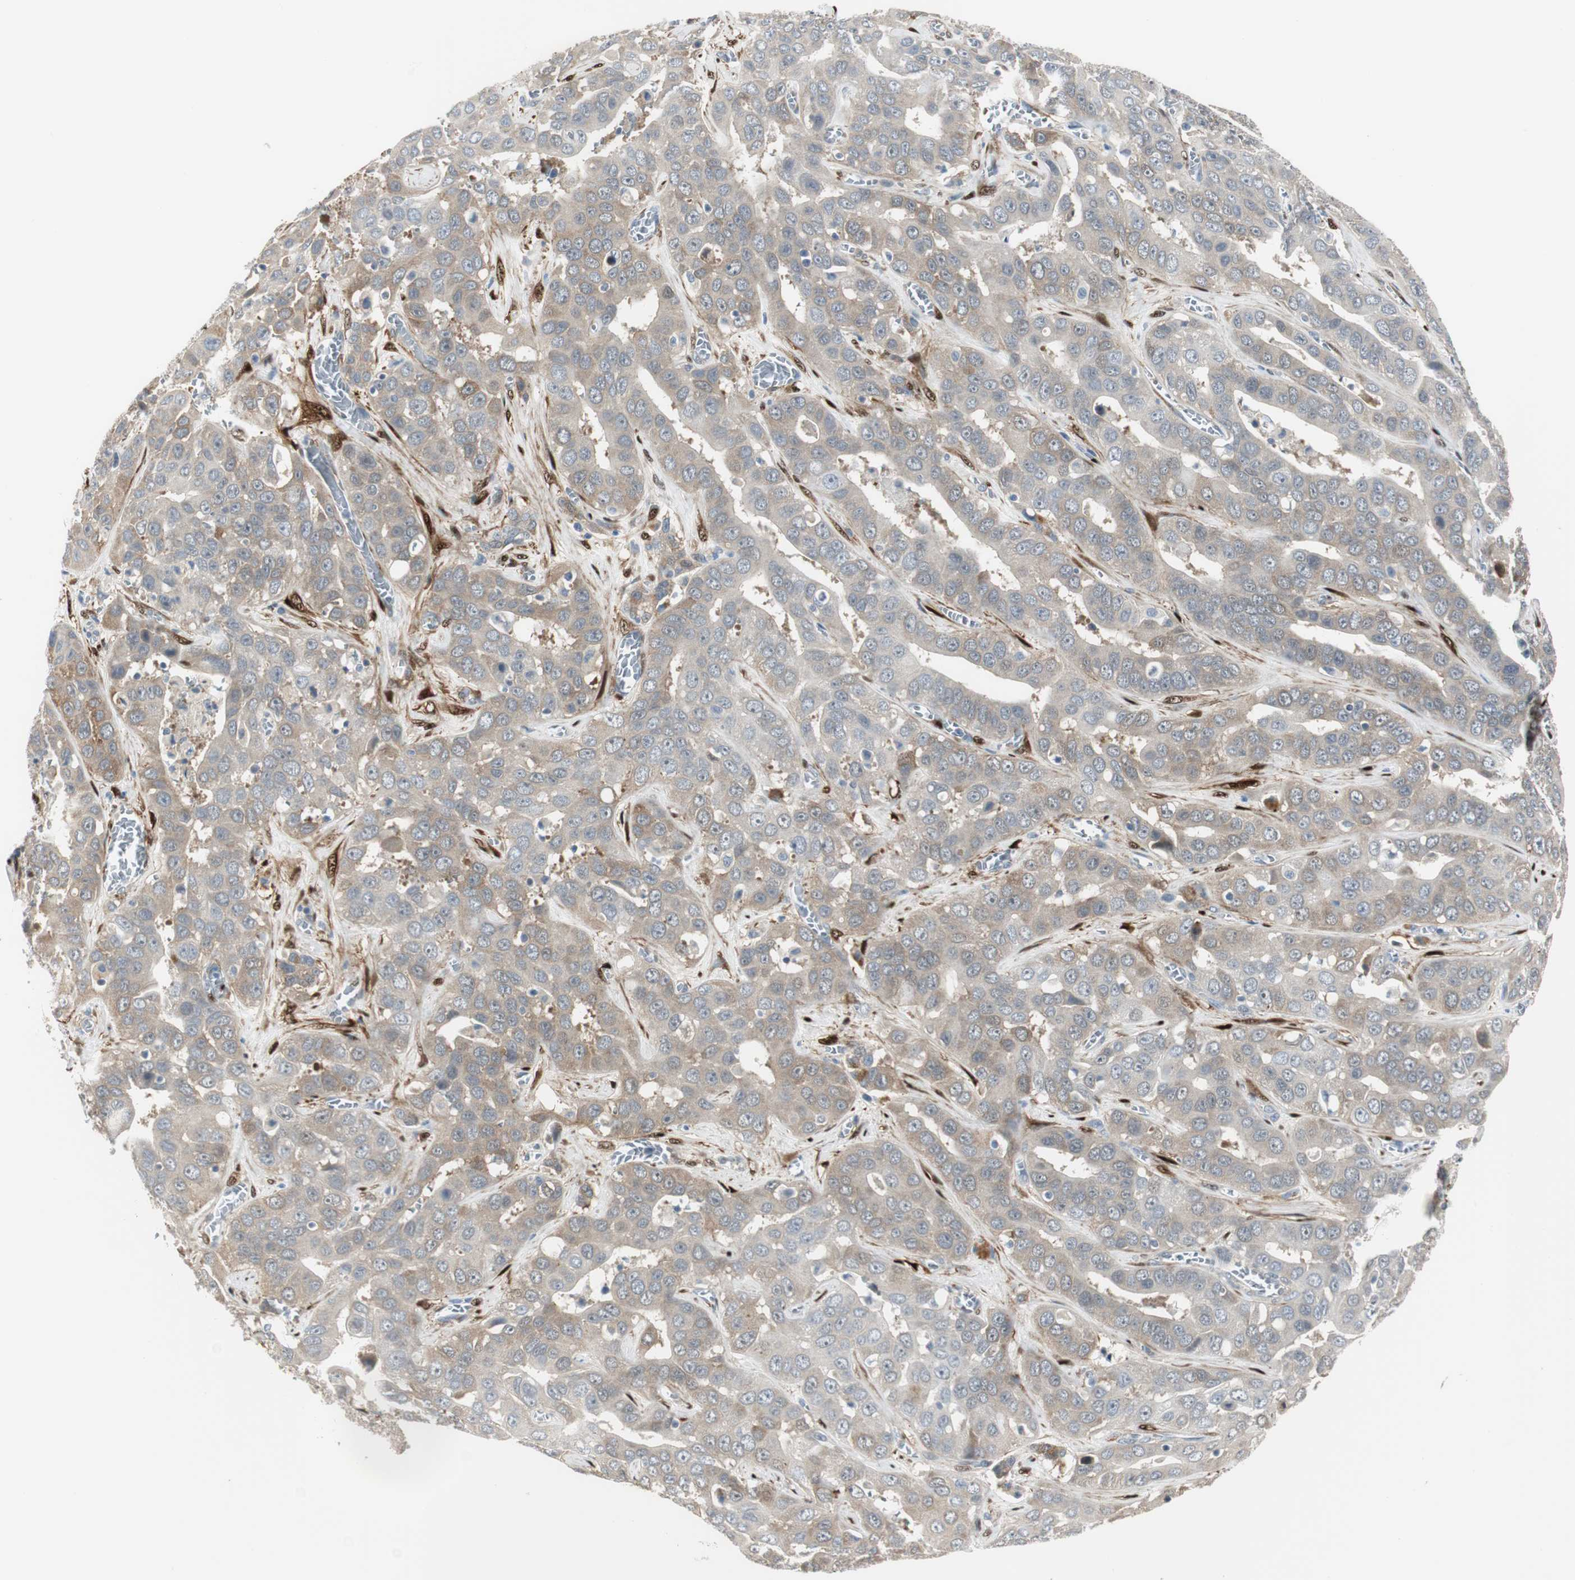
{"staining": {"intensity": "weak", "quantity": ">75%", "location": "cytoplasmic/membranous"}, "tissue": "liver cancer", "cell_type": "Tumor cells", "image_type": "cancer", "snomed": [{"axis": "morphology", "description": "Cholangiocarcinoma"}, {"axis": "topography", "description": "Liver"}], "caption": "Protein expression analysis of human liver cancer (cholangiocarcinoma) reveals weak cytoplasmic/membranous staining in approximately >75% of tumor cells.", "gene": "FHL2", "patient": {"sex": "female", "age": 52}}